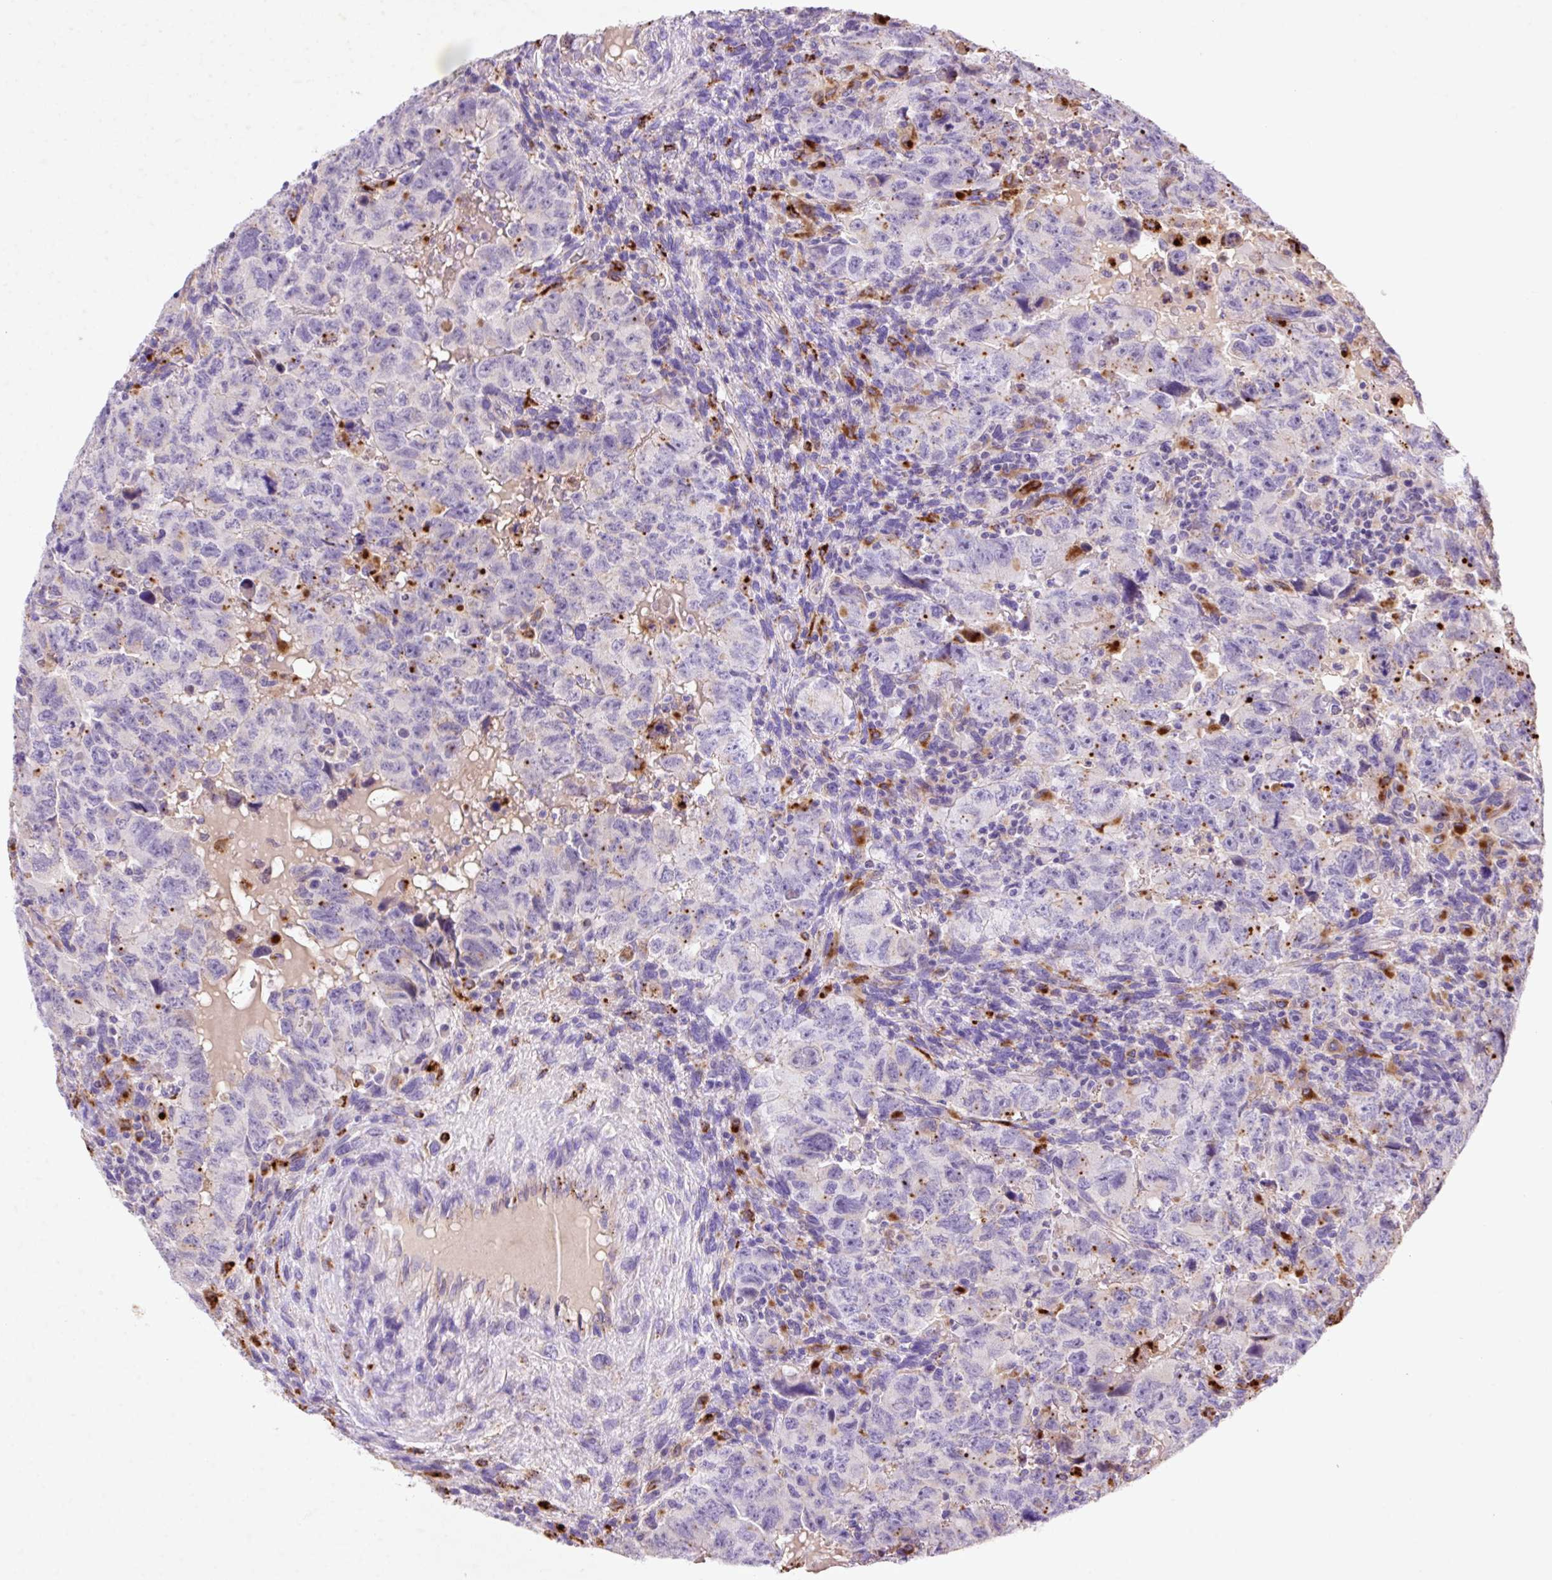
{"staining": {"intensity": "negative", "quantity": "none", "location": "none"}, "tissue": "testis cancer", "cell_type": "Tumor cells", "image_type": "cancer", "snomed": [{"axis": "morphology", "description": "Carcinoma, Embryonal, NOS"}, {"axis": "topography", "description": "Testis"}], "caption": "Histopathology image shows no significant protein expression in tumor cells of testis cancer.", "gene": "HEXA", "patient": {"sex": "male", "age": 24}}